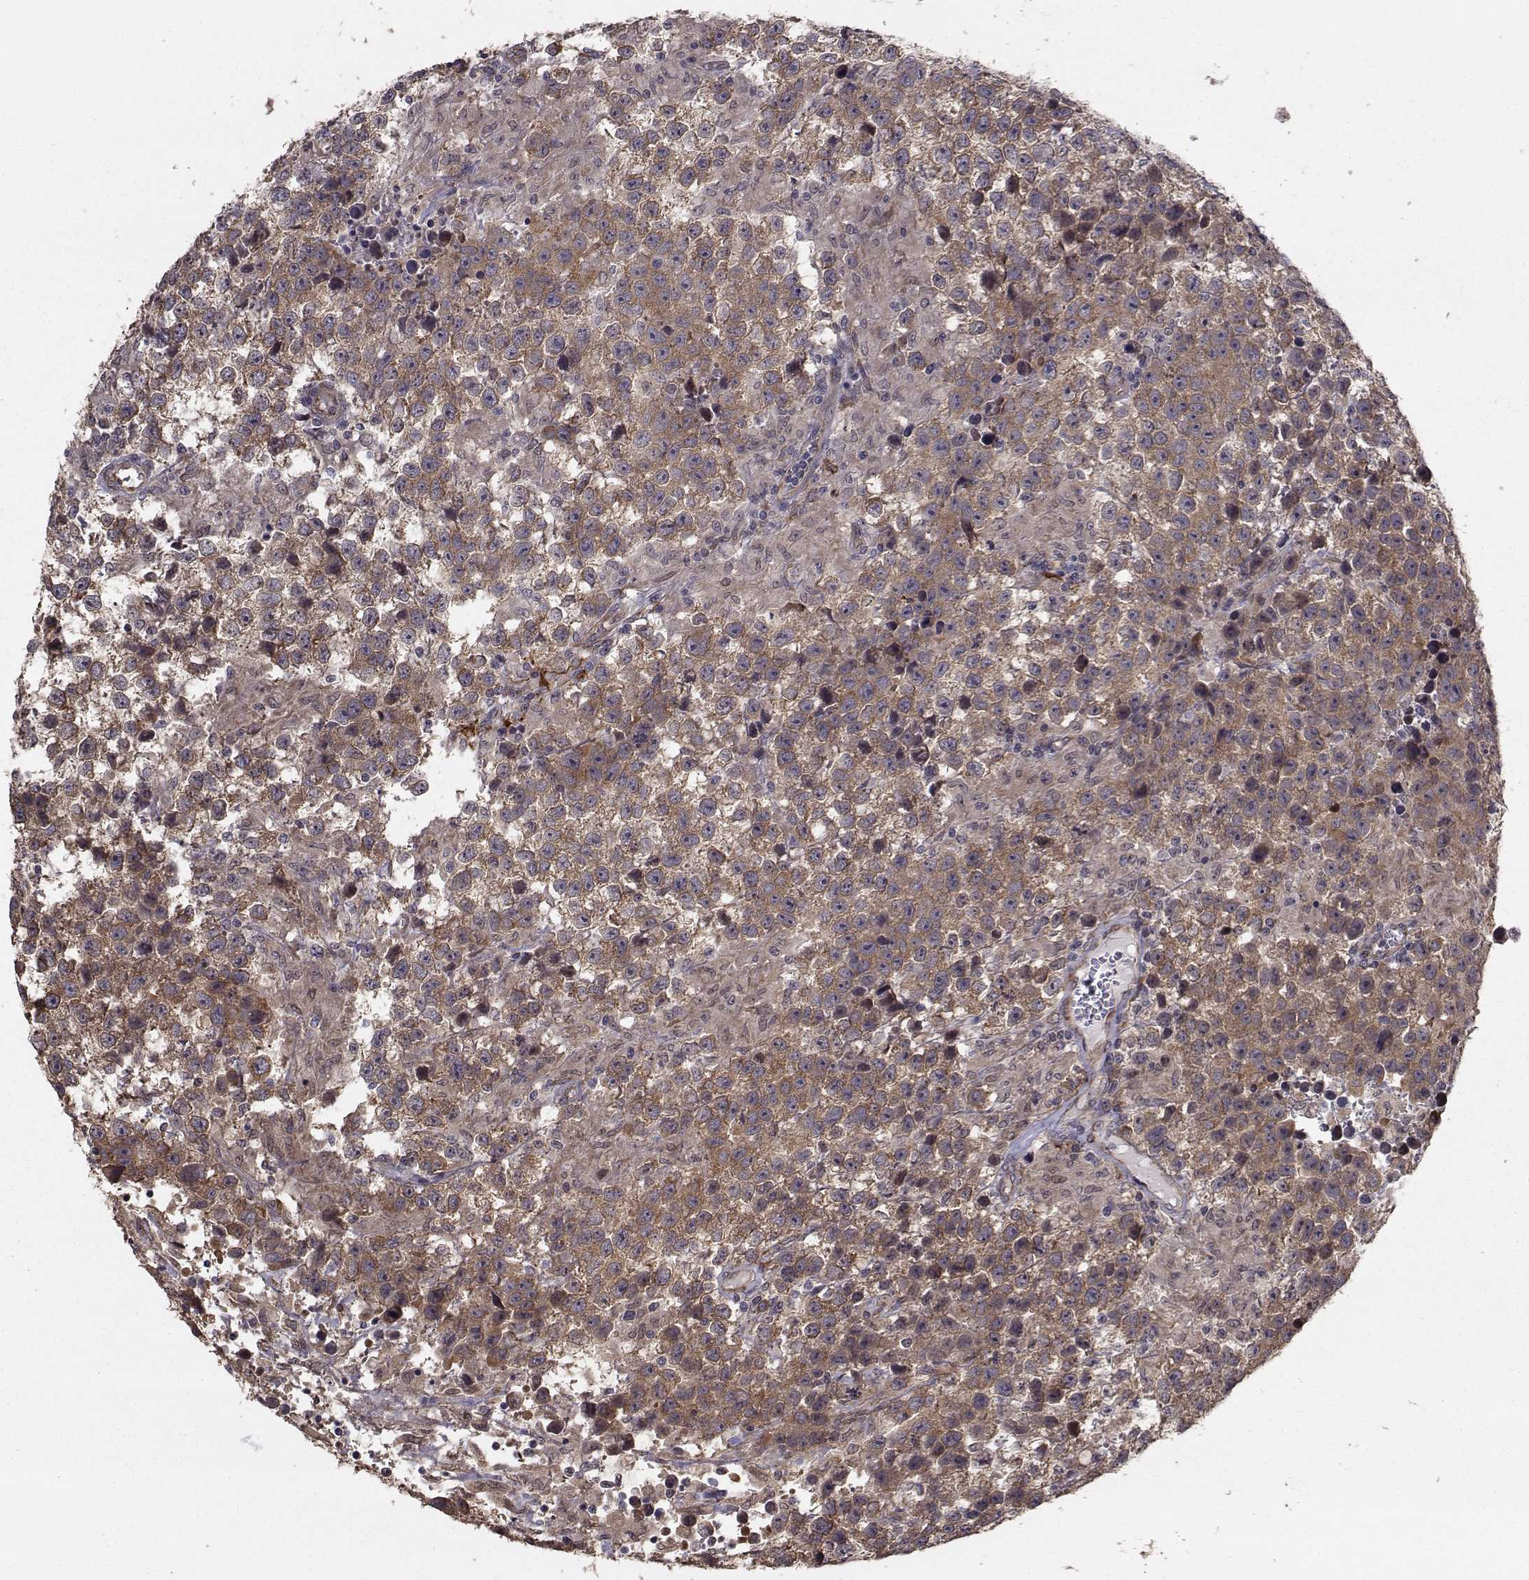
{"staining": {"intensity": "moderate", "quantity": ">75%", "location": "cytoplasmic/membranous"}, "tissue": "testis cancer", "cell_type": "Tumor cells", "image_type": "cancer", "snomed": [{"axis": "morphology", "description": "Seminoma, NOS"}, {"axis": "topography", "description": "Testis"}], "caption": "This photomicrograph reveals IHC staining of testis seminoma, with medium moderate cytoplasmic/membranous expression in about >75% of tumor cells.", "gene": "TRIP10", "patient": {"sex": "male", "age": 43}}